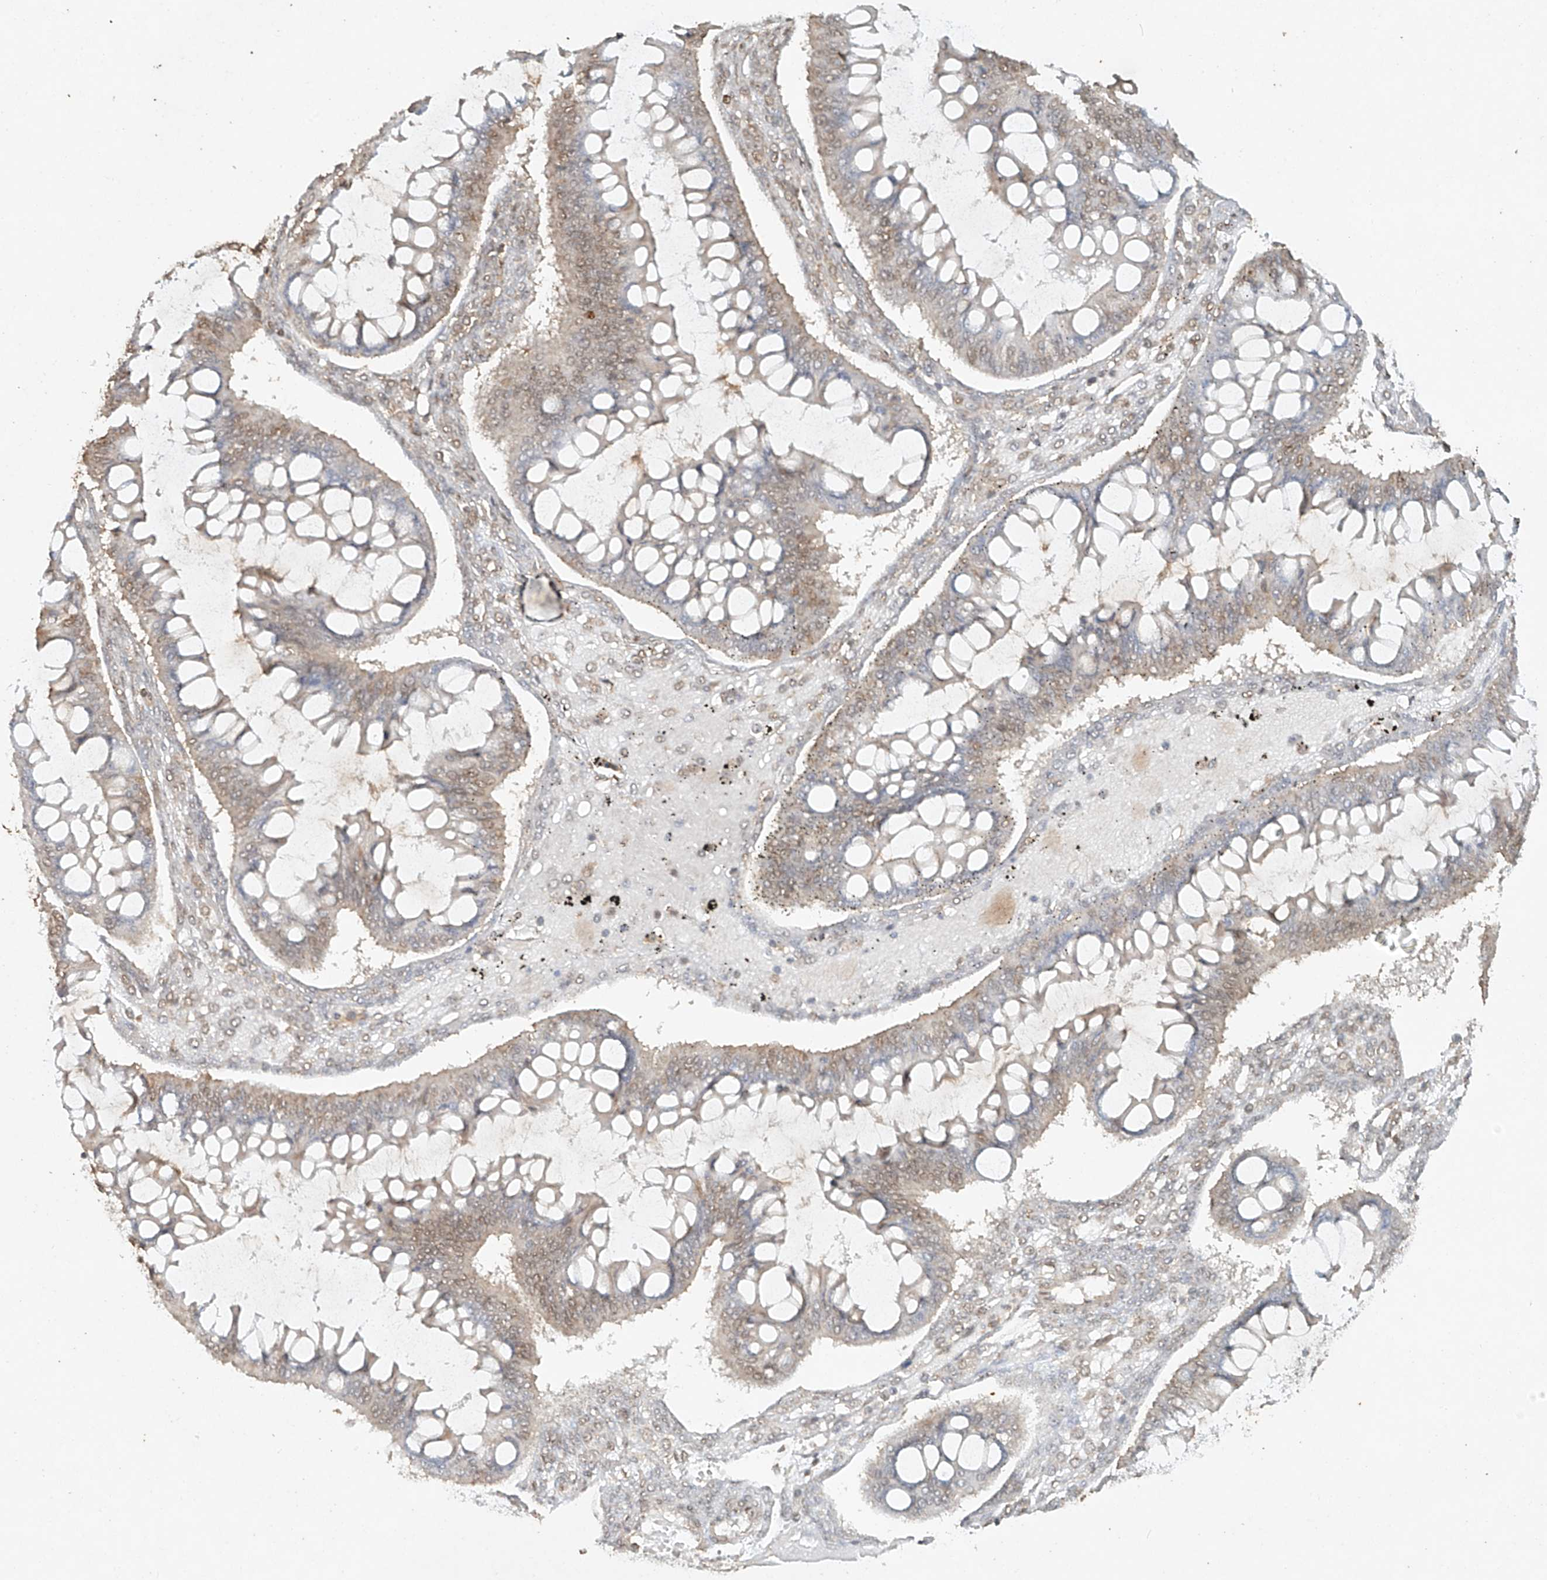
{"staining": {"intensity": "weak", "quantity": ">75%", "location": "cytoplasmic/membranous,nuclear"}, "tissue": "ovarian cancer", "cell_type": "Tumor cells", "image_type": "cancer", "snomed": [{"axis": "morphology", "description": "Cystadenocarcinoma, mucinous, NOS"}, {"axis": "topography", "description": "Ovary"}], "caption": "Weak cytoplasmic/membranous and nuclear expression is appreciated in approximately >75% of tumor cells in ovarian cancer (mucinous cystadenocarcinoma).", "gene": "TIGAR", "patient": {"sex": "female", "age": 73}}